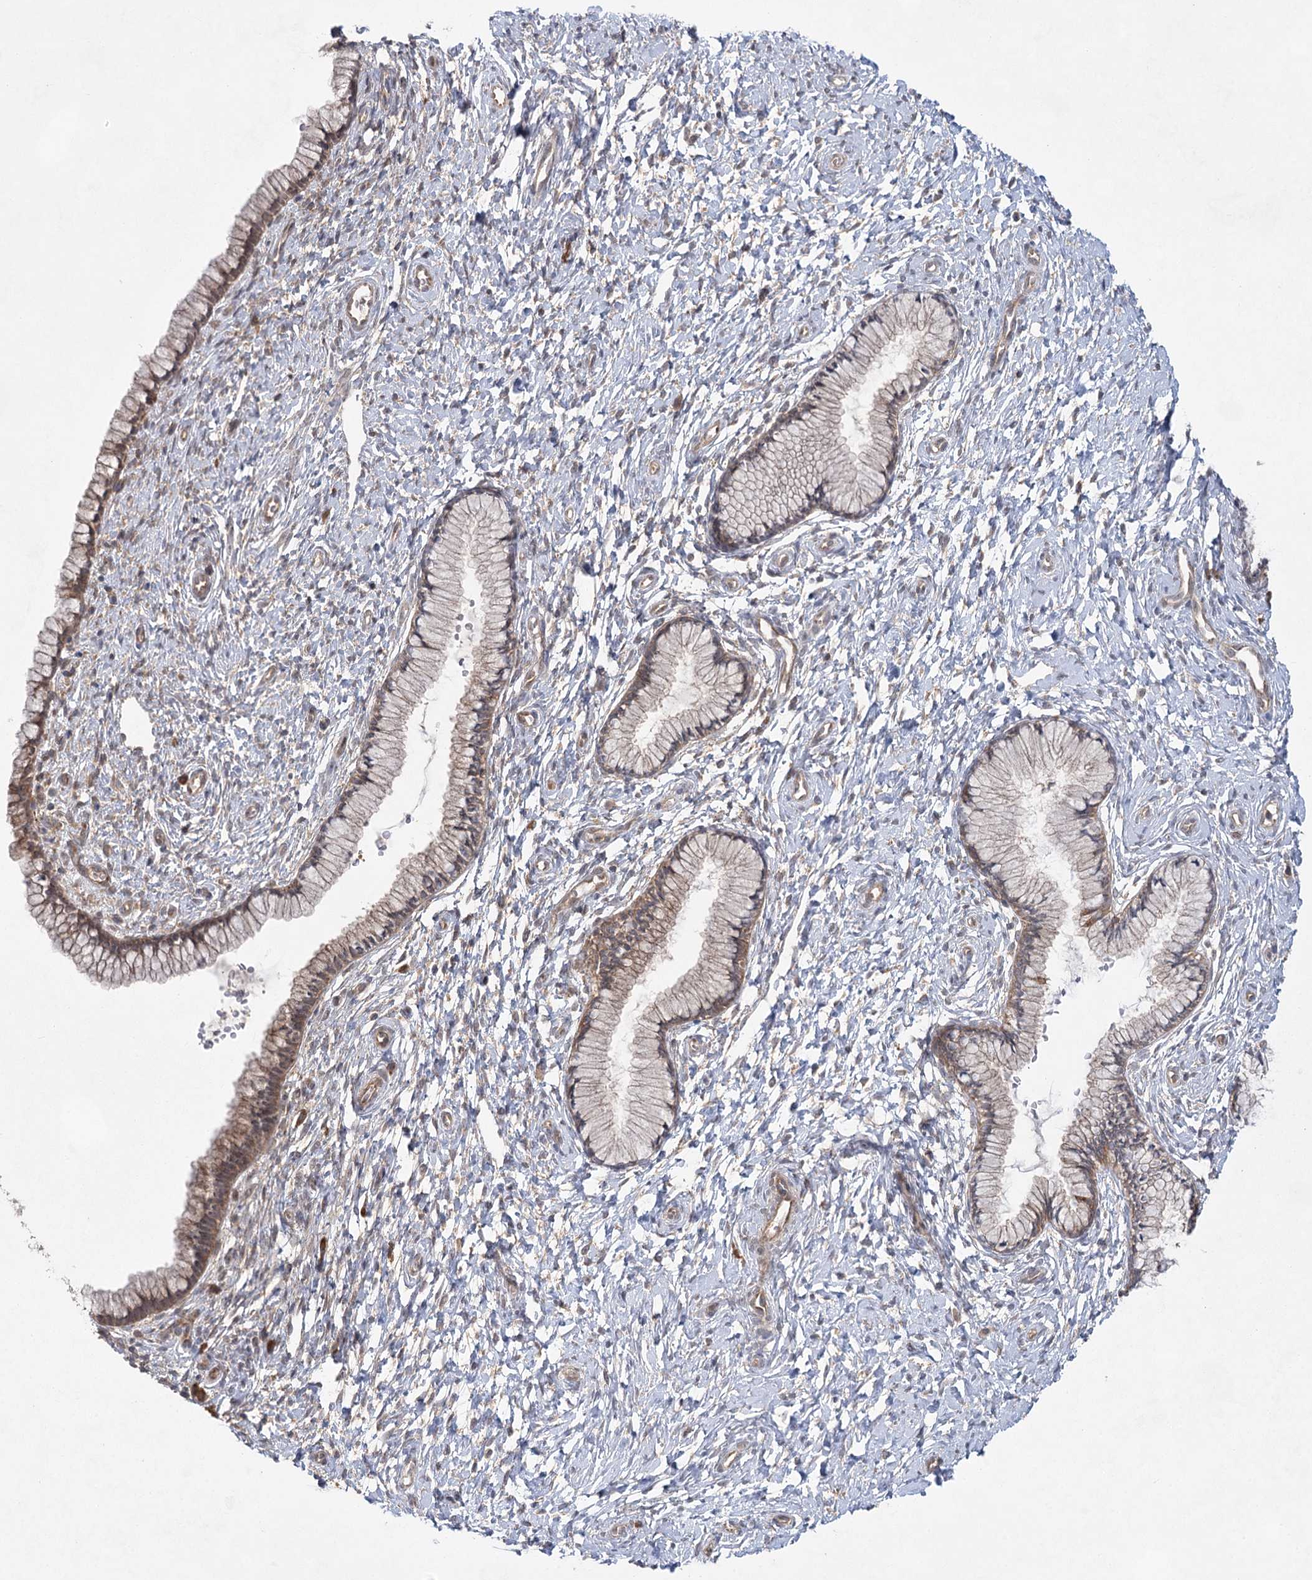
{"staining": {"intensity": "weak", "quantity": "<25%", "location": "cytoplasmic/membranous"}, "tissue": "cervix", "cell_type": "Glandular cells", "image_type": "normal", "snomed": [{"axis": "morphology", "description": "Normal tissue, NOS"}, {"axis": "topography", "description": "Cervix"}], "caption": "This is an immunohistochemistry (IHC) image of normal human cervix. There is no staining in glandular cells.", "gene": "EIF3A", "patient": {"sex": "female", "age": 33}}